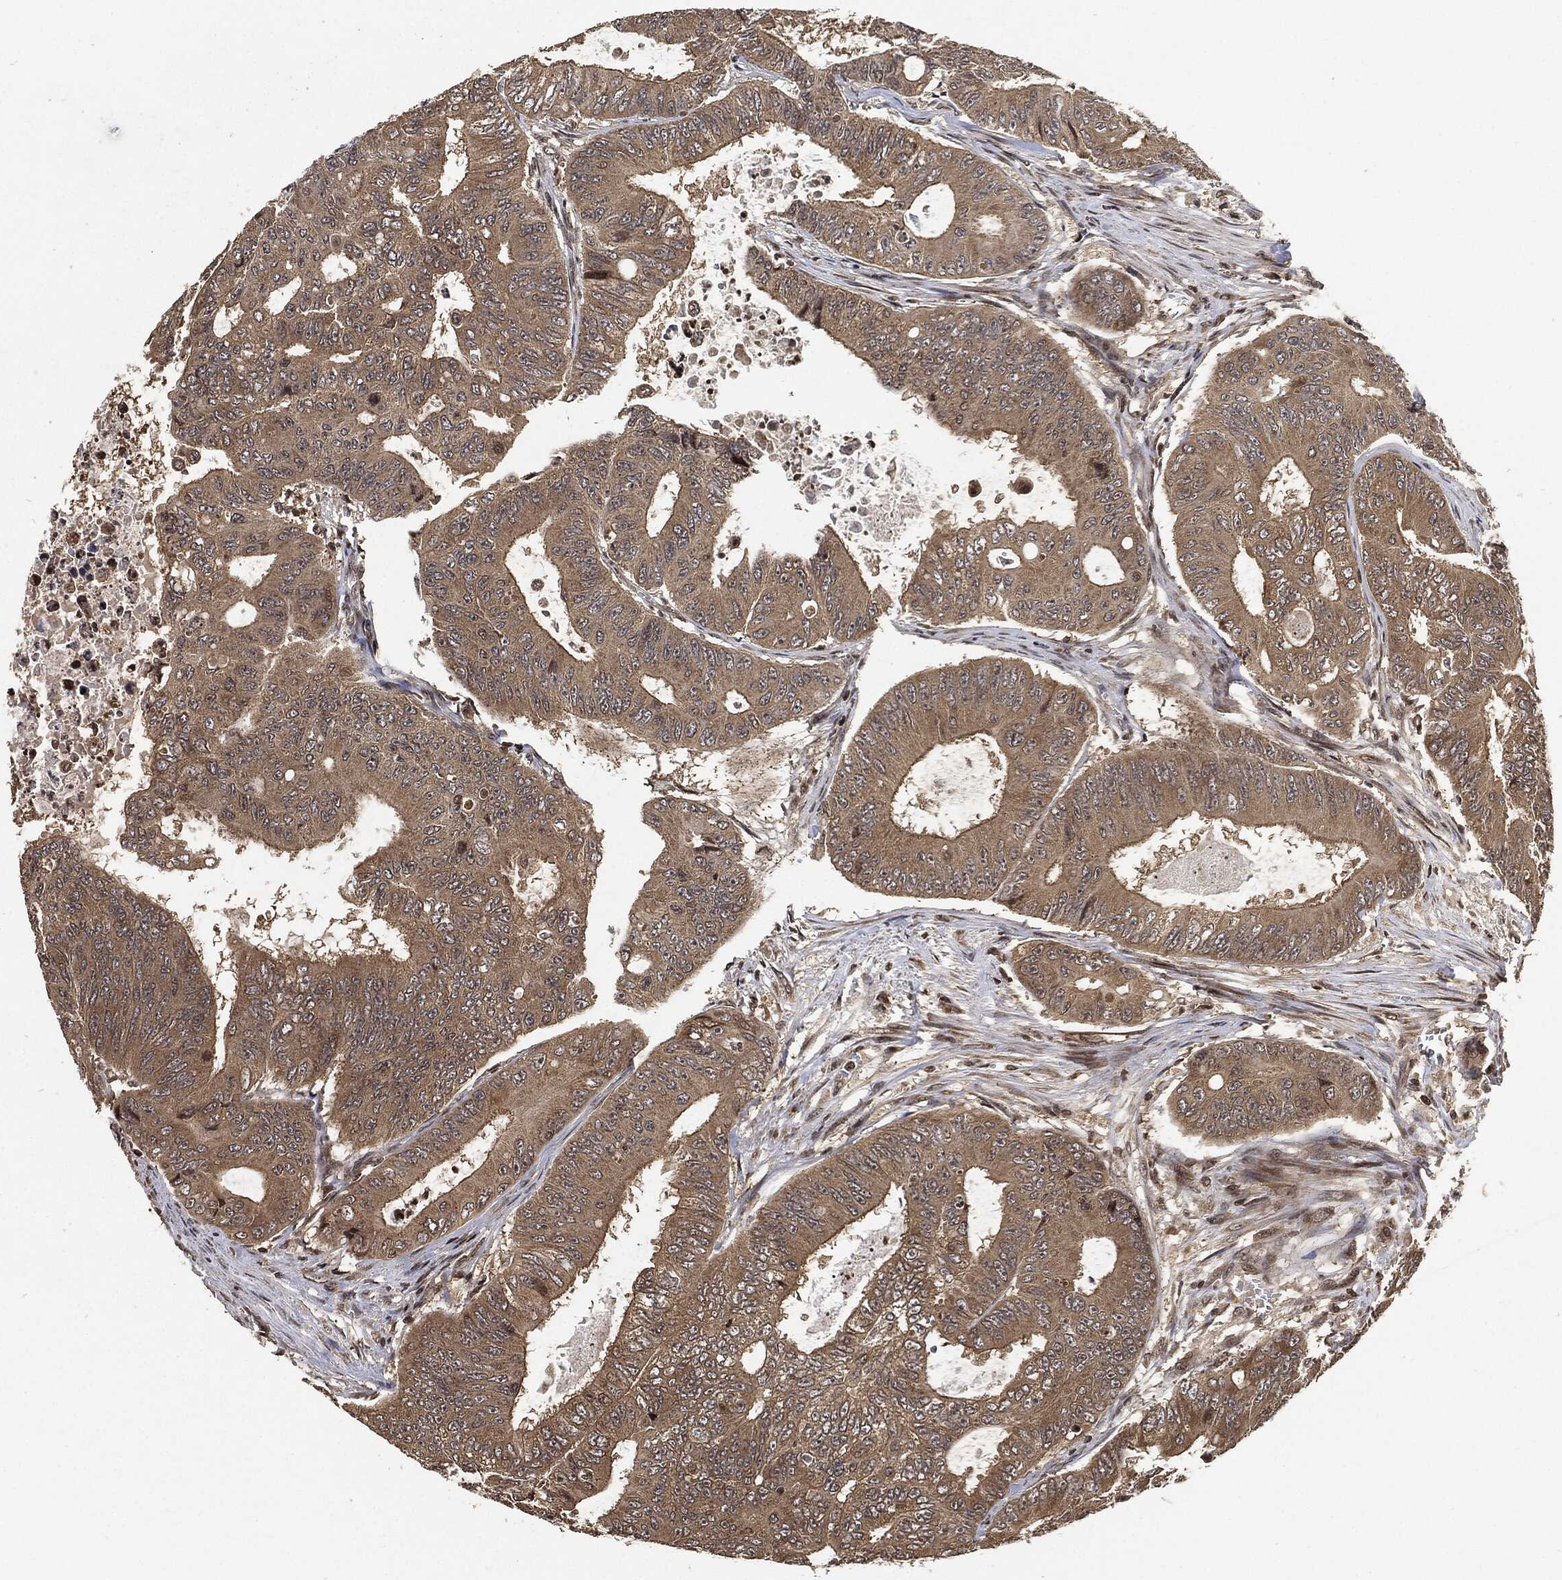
{"staining": {"intensity": "weak", "quantity": ">75%", "location": "cytoplasmic/membranous"}, "tissue": "colorectal cancer", "cell_type": "Tumor cells", "image_type": "cancer", "snomed": [{"axis": "morphology", "description": "Adenocarcinoma, NOS"}, {"axis": "topography", "description": "Colon"}], "caption": "Protein staining of adenocarcinoma (colorectal) tissue exhibits weak cytoplasmic/membranous positivity in about >75% of tumor cells. Nuclei are stained in blue.", "gene": "PDK1", "patient": {"sex": "female", "age": 48}}